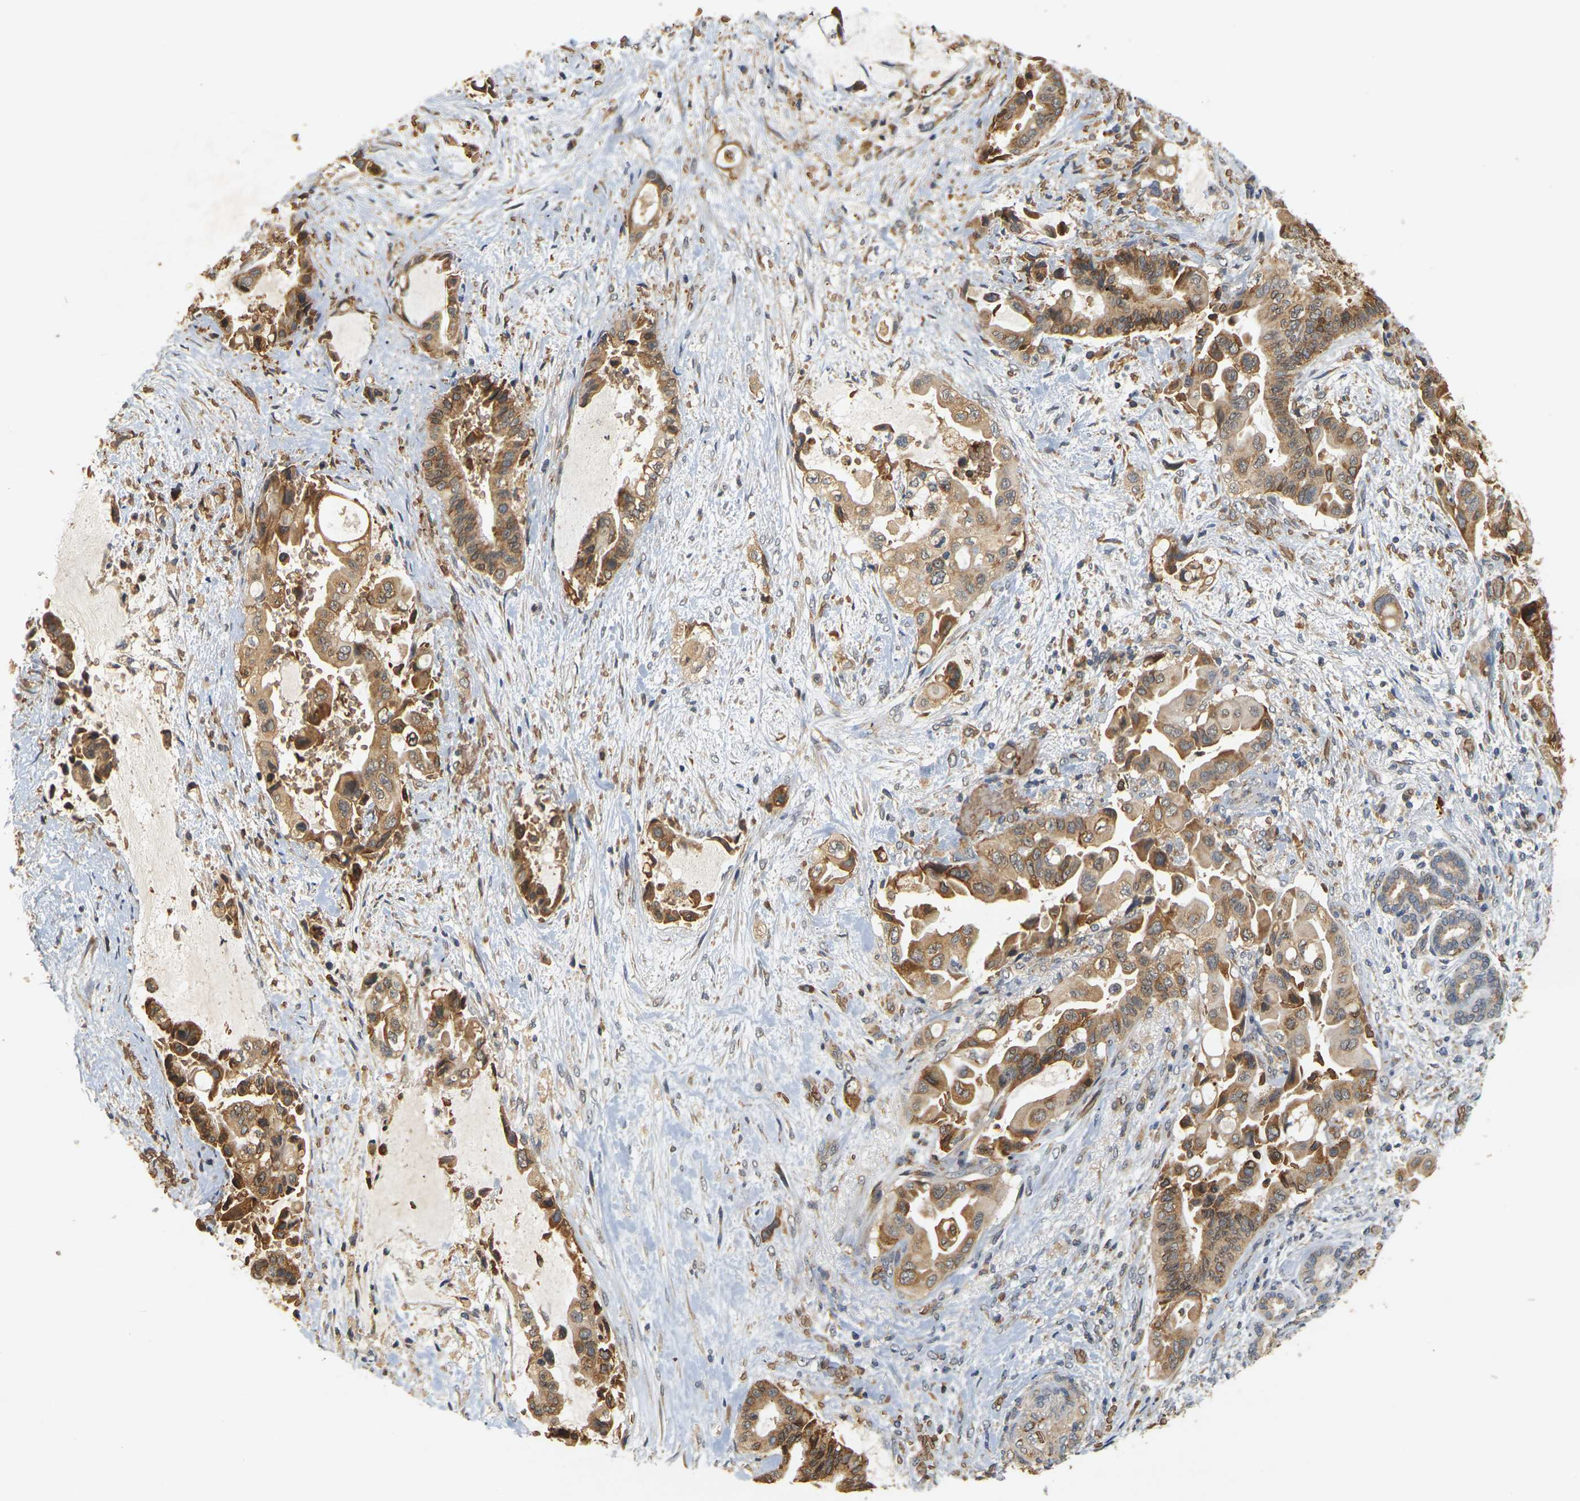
{"staining": {"intensity": "moderate", "quantity": ">75%", "location": "cytoplasmic/membranous"}, "tissue": "liver cancer", "cell_type": "Tumor cells", "image_type": "cancer", "snomed": [{"axis": "morphology", "description": "Cholangiocarcinoma"}, {"axis": "topography", "description": "Liver"}], "caption": "About >75% of tumor cells in human liver cancer (cholangiocarcinoma) demonstrate moderate cytoplasmic/membranous protein staining as visualized by brown immunohistochemical staining.", "gene": "MEGF9", "patient": {"sex": "female", "age": 61}}